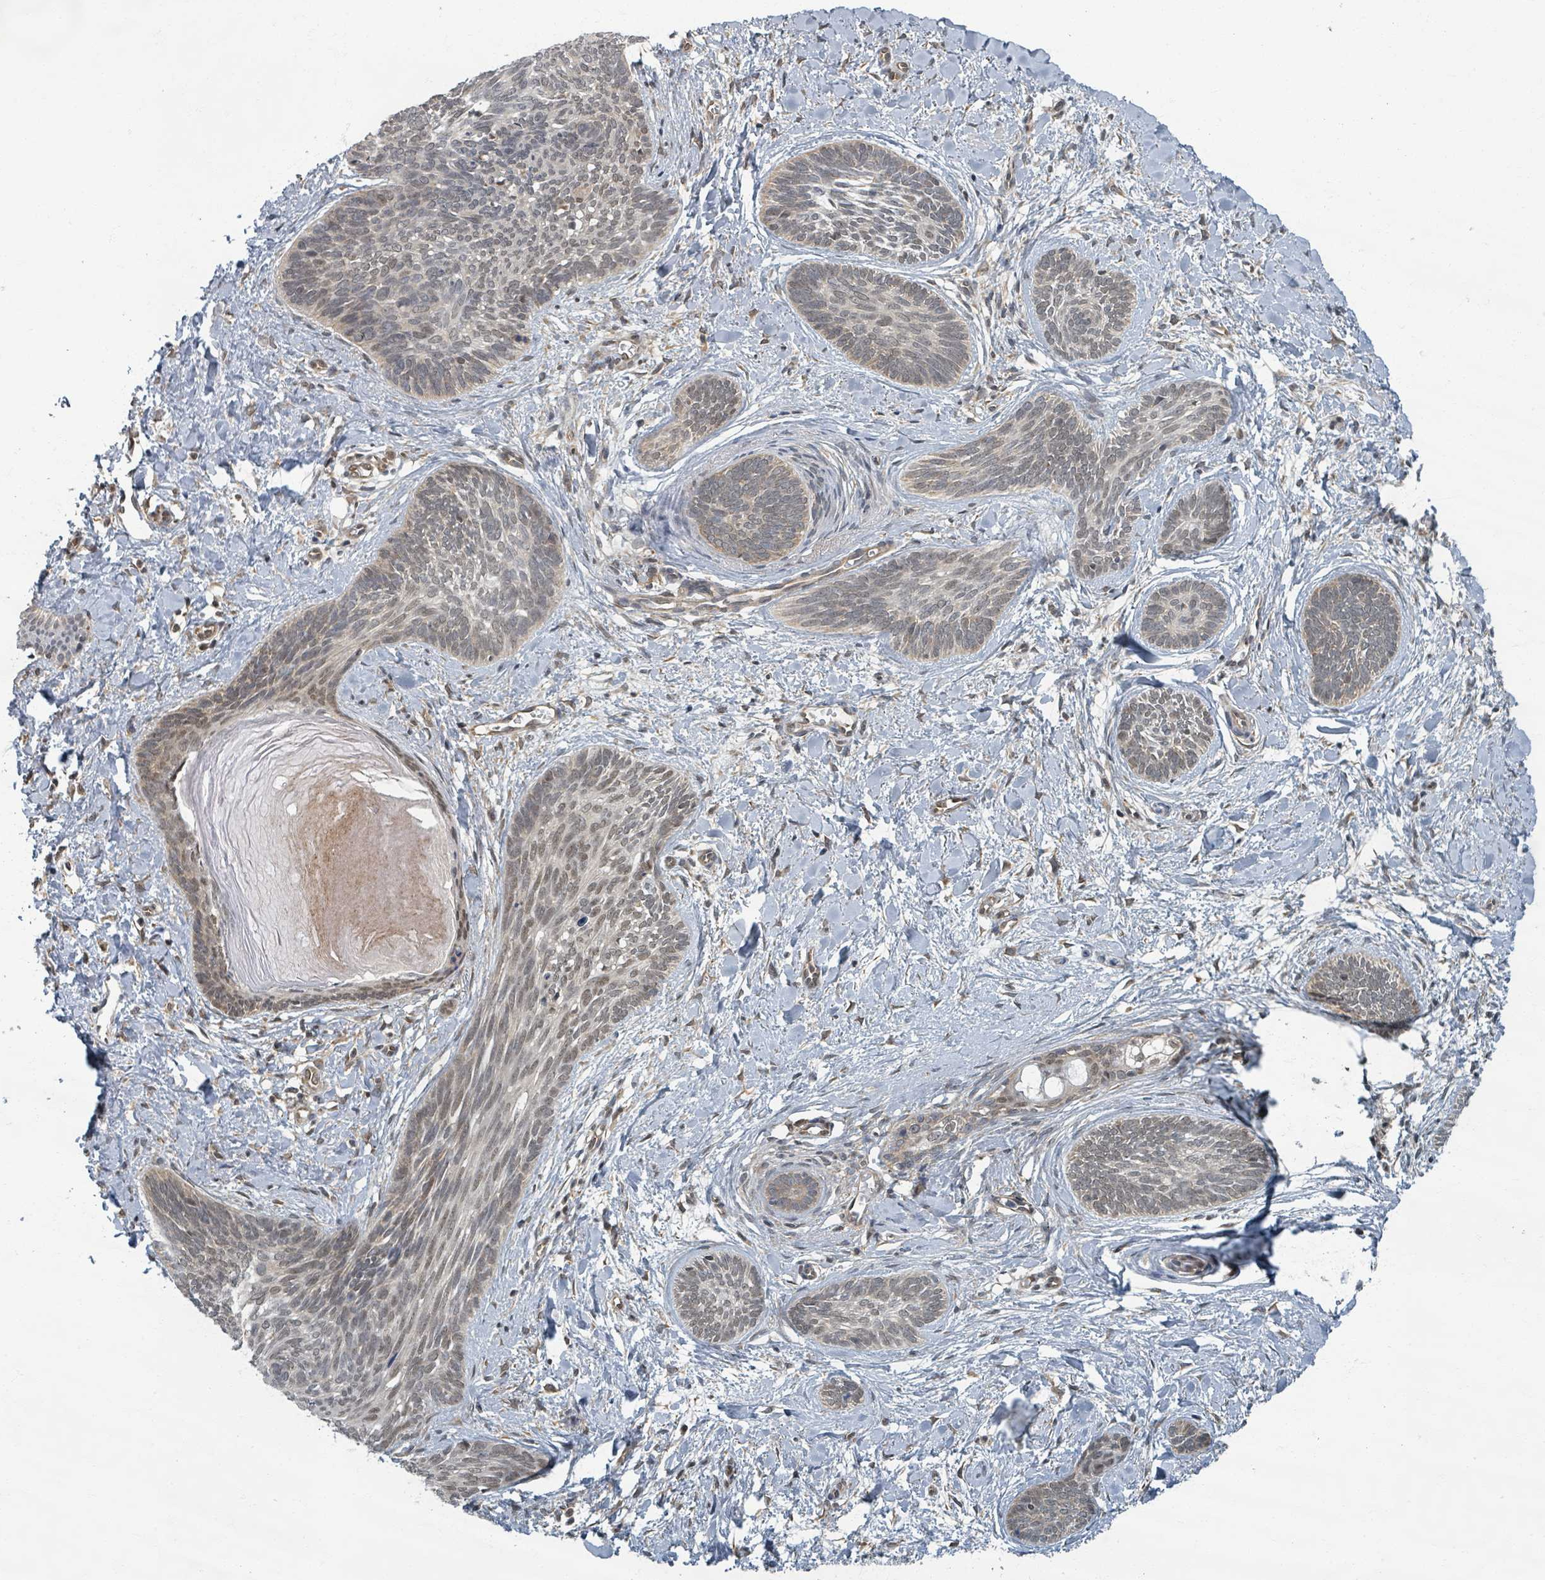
{"staining": {"intensity": "negative", "quantity": "none", "location": "none"}, "tissue": "skin cancer", "cell_type": "Tumor cells", "image_type": "cancer", "snomed": [{"axis": "morphology", "description": "Basal cell carcinoma"}, {"axis": "topography", "description": "Skin"}], "caption": "Tumor cells show no significant staining in skin cancer (basal cell carcinoma).", "gene": "INTS15", "patient": {"sex": "female", "age": 81}}